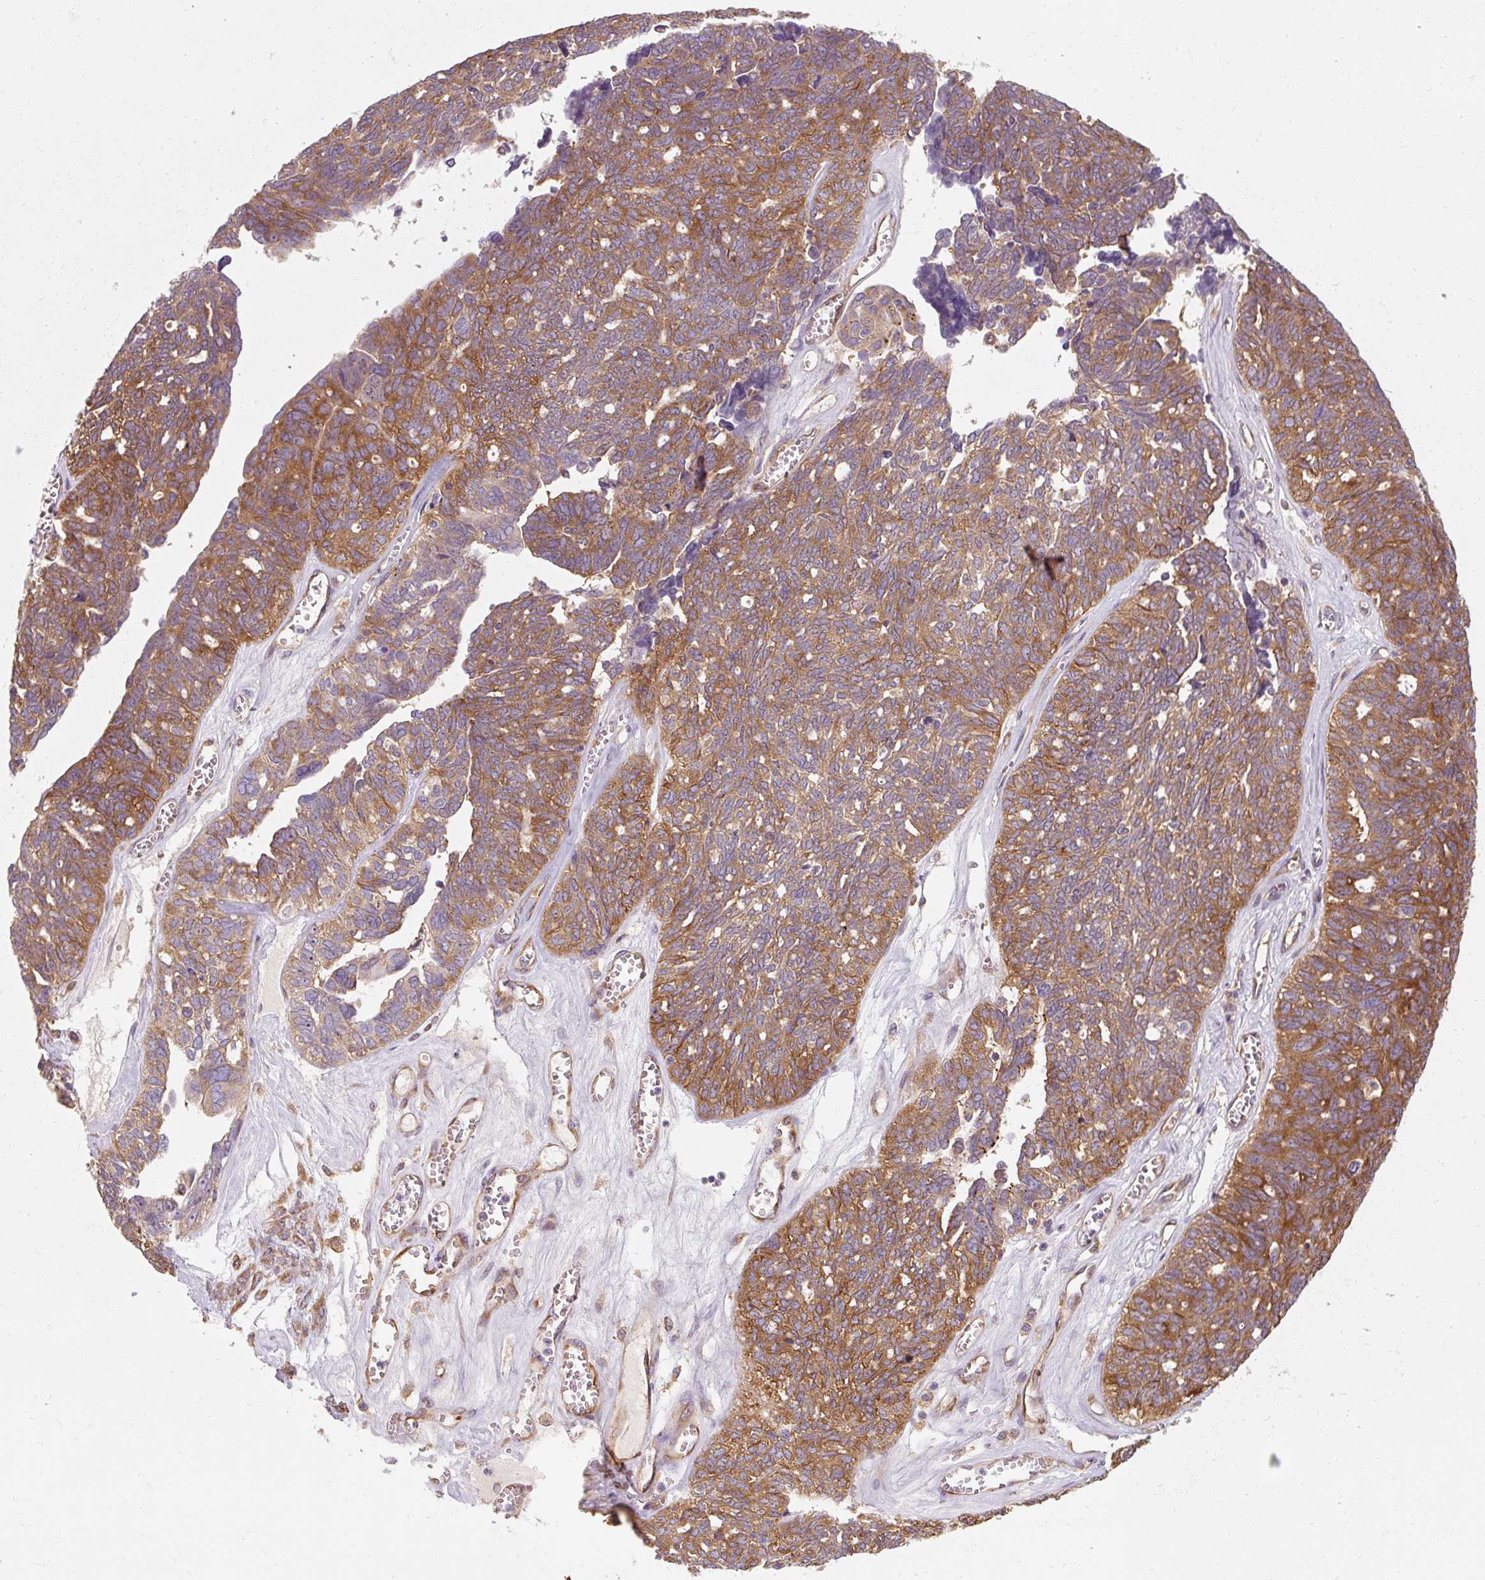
{"staining": {"intensity": "moderate", "quantity": ">75%", "location": "cytoplasmic/membranous"}, "tissue": "ovarian cancer", "cell_type": "Tumor cells", "image_type": "cancer", "snomed": [{"axis": "morphology", "description": "Cystadenocarcinoma, serous, NOS"}, {"axis": "topography", "description": "Ovary"}], "caption": "Immunohistochemistry staining of ovarian cancer (serous cystadenocarcinoma), which demonstrates medium levels of moderate cytoplasmic/membranous staining in approximately >75% of tumor cells indicating moderate cytoplasmic/membranous protein positivity. The staining was performed using DAB (3,3'-diaminobenzidine) (brown) for protein detection and nuclei were counterstained in hematoxylin (blue).", "gene": "TBC1D4", "patient": {"sex": "female", "age": 79}}